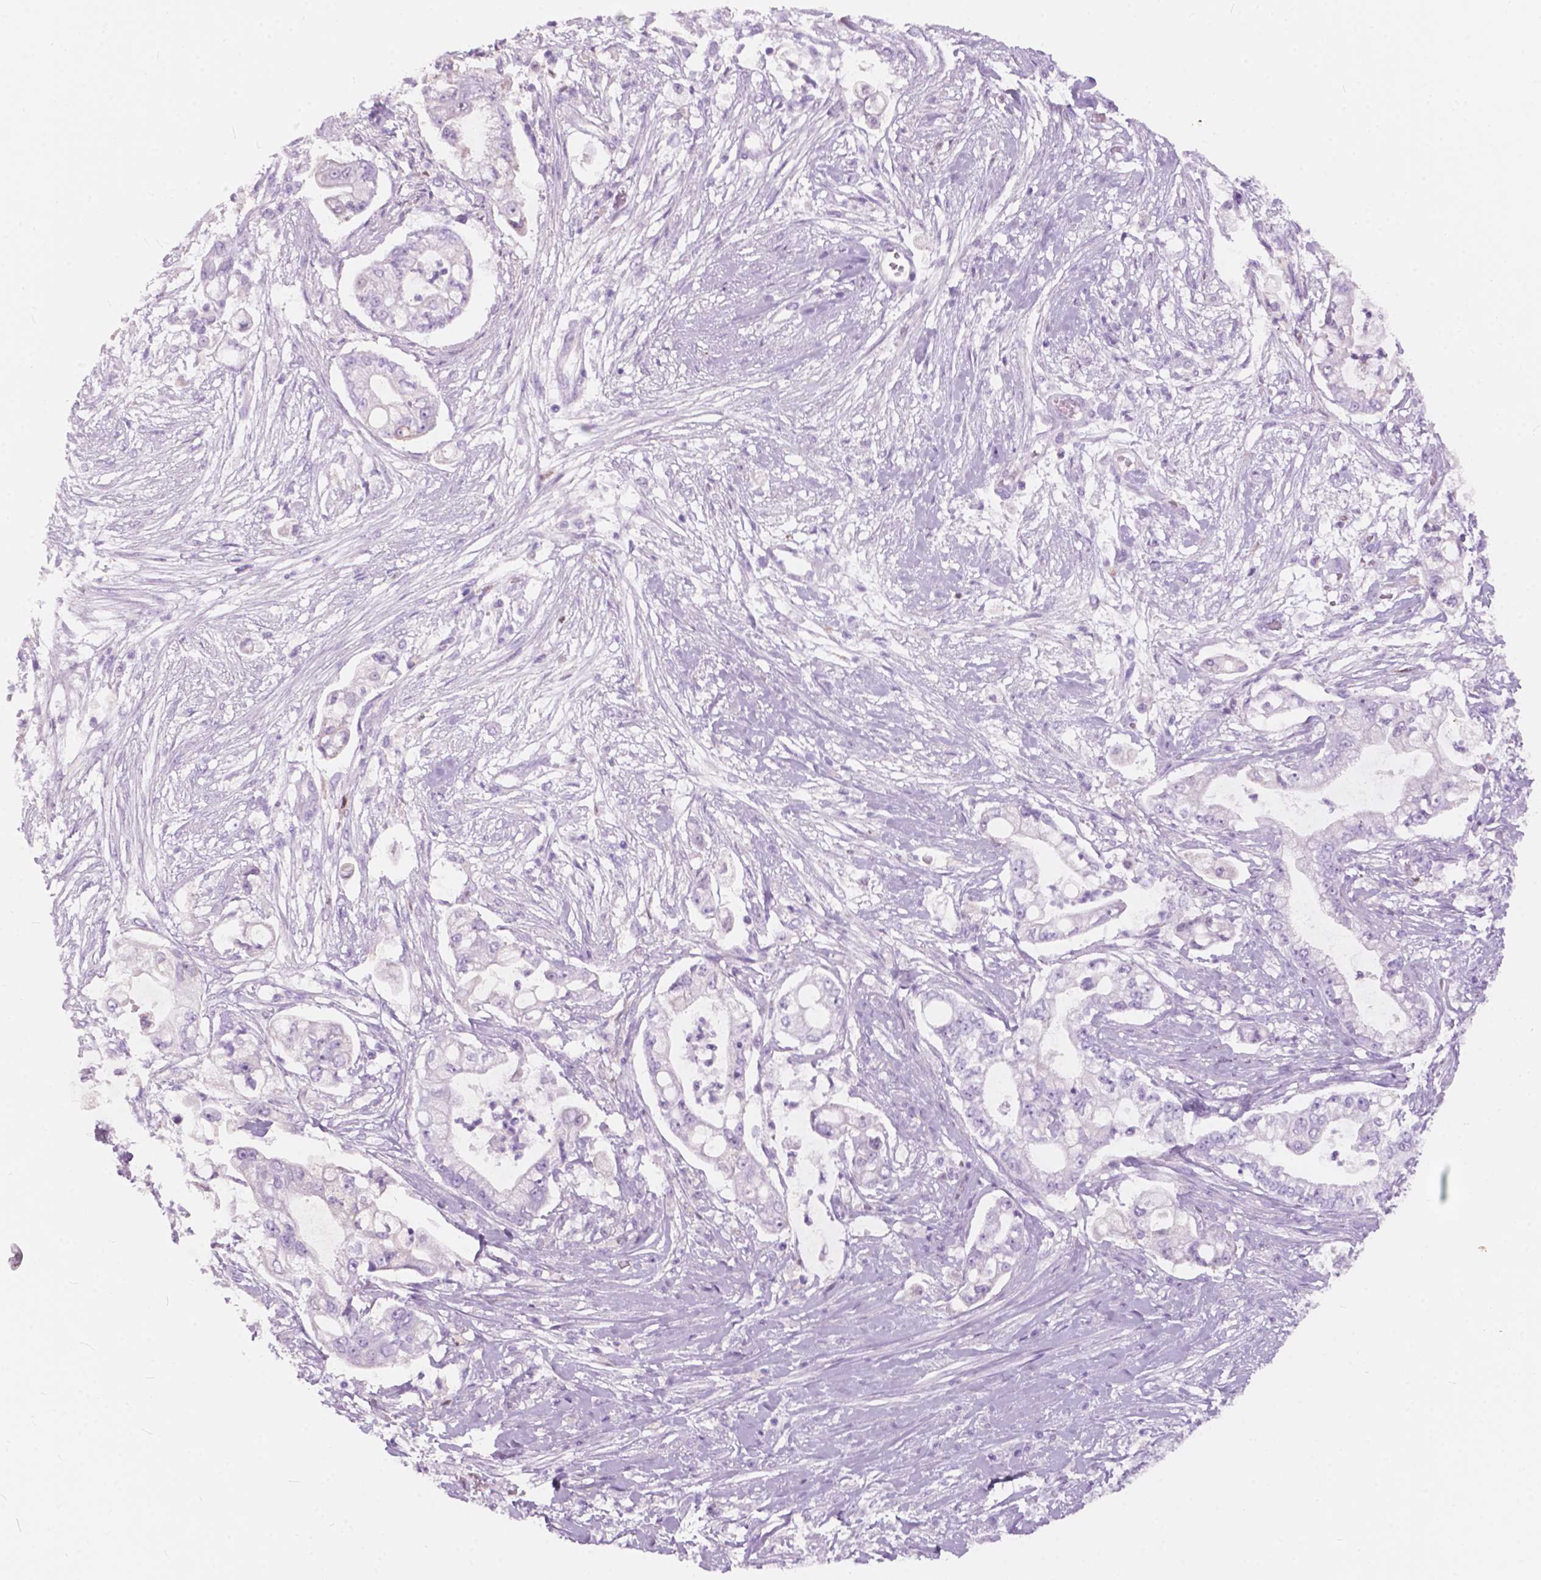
{"staining": {"intensity": "negative", "quantity": "none", "location": "none"}, "tissue": "pancreatic cancer", "cell_type": "Tumor cells", "image_type": "cancer", "snomed": [{"axis": "morphology", "description": "Adenocarcinoma, NOS"}, {"axis": "topography", "description": "Pancreas"}], "caption": "High power microscopy photomicrograph of an immunohistochemistry histopathology image of pancreatic cancer, revealing no significant staining in tumor cells.", "gene": "FXYD2", "patient": {"sex": "female", "age": 69}}